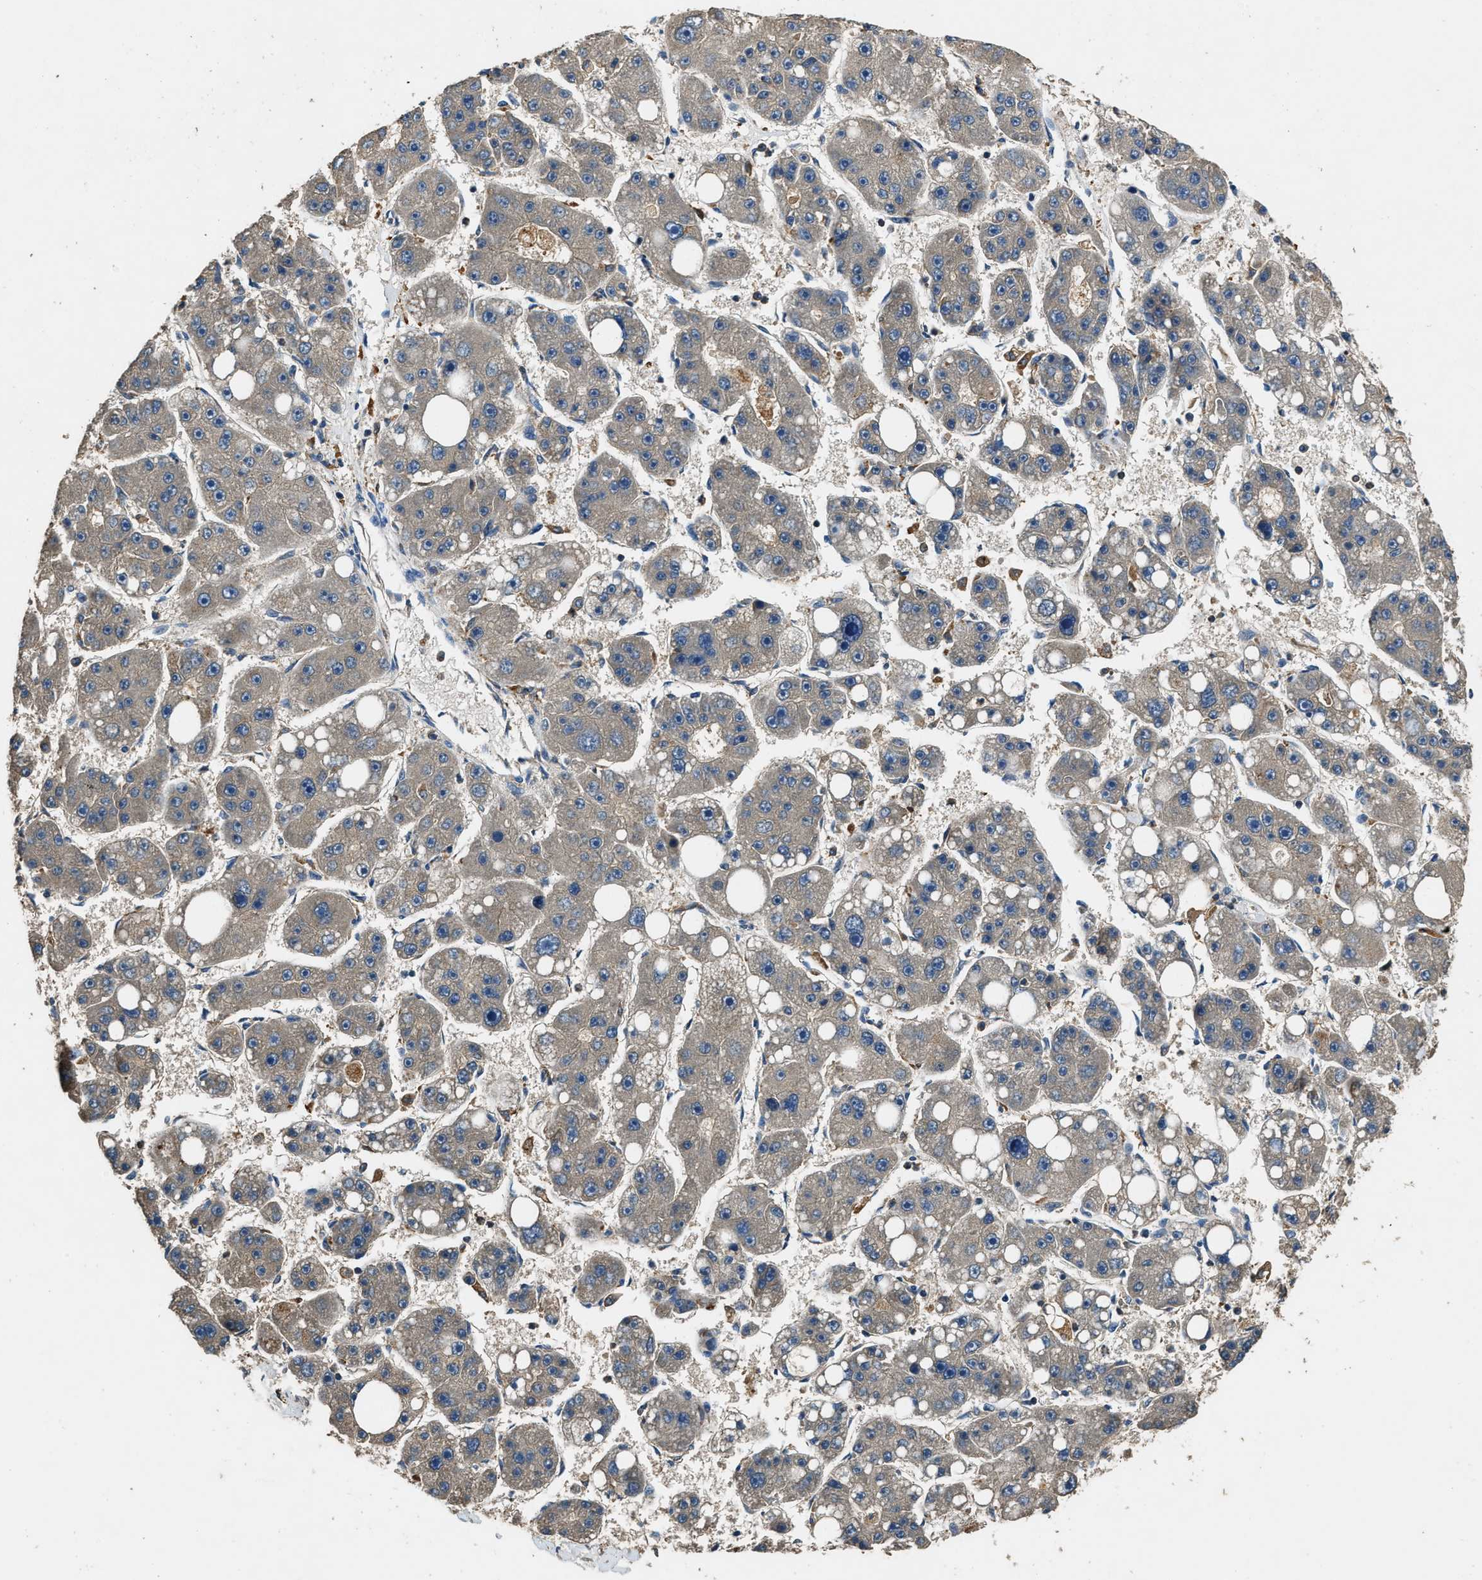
{"staining": {"intensity": "negative", "quantity": "none", "location": "none"}, "tissue": "liver cancer", "cell_type": "Tumor cells", "image_type": "cancer", "snomed": [{"axis": "morphology", "description": "Carcinoma, Hepatocellular, NOS"}, {"axis": "topography", "description": "Liver"}], "caption": "This histopathology image is of hepatocellular carcinoma (liver) stained with IHC to label a protein in brown with the nuclei are counter-stained blue. There is no staining in tumor cells. The staining was performed using DAB to visualize the protein expression in brown, while the nuclei were stained in blue with hematoxylin (Magnification: 20x).", "gene": "BLOC1S1", "patient": {"sex": "female", "age": 61}}